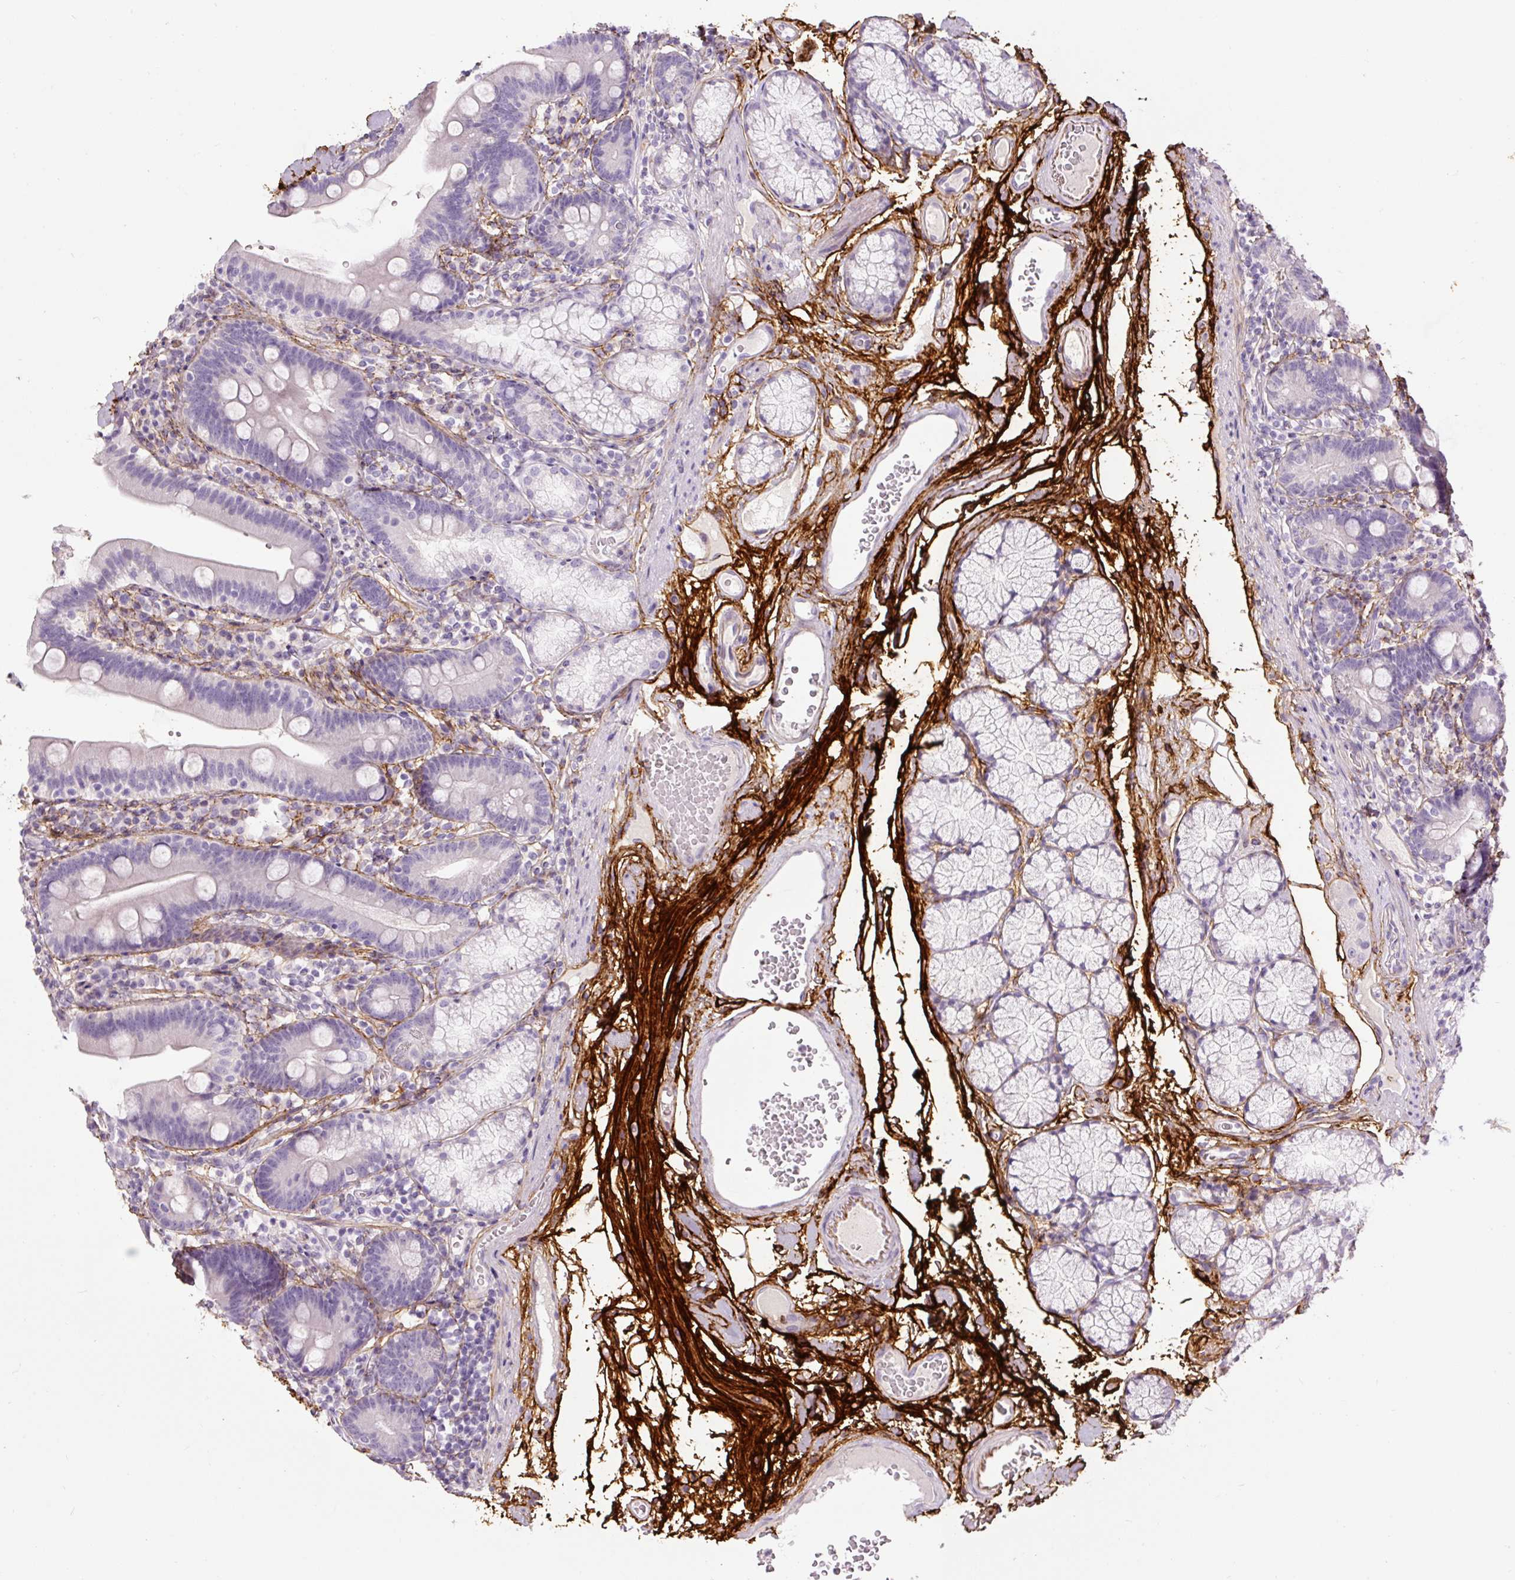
{"staining": {"intensity": "negative", "quantity": "none", "location": "none"}, "tissue": "duodenum", "cell_type": "Glandular cells", "image_type": "normal", "snomed": [{"axis": "morphology", "description": "Normal tissue, NOS"}, {"axis": "topography", "description": "Duodenum"}], "caption": "This is an IHC image of unremarkable human duodenum. There is no positivity in glandular cells.", "gene": "FBN1", "patient": {"sex": "female", "age": 67}}